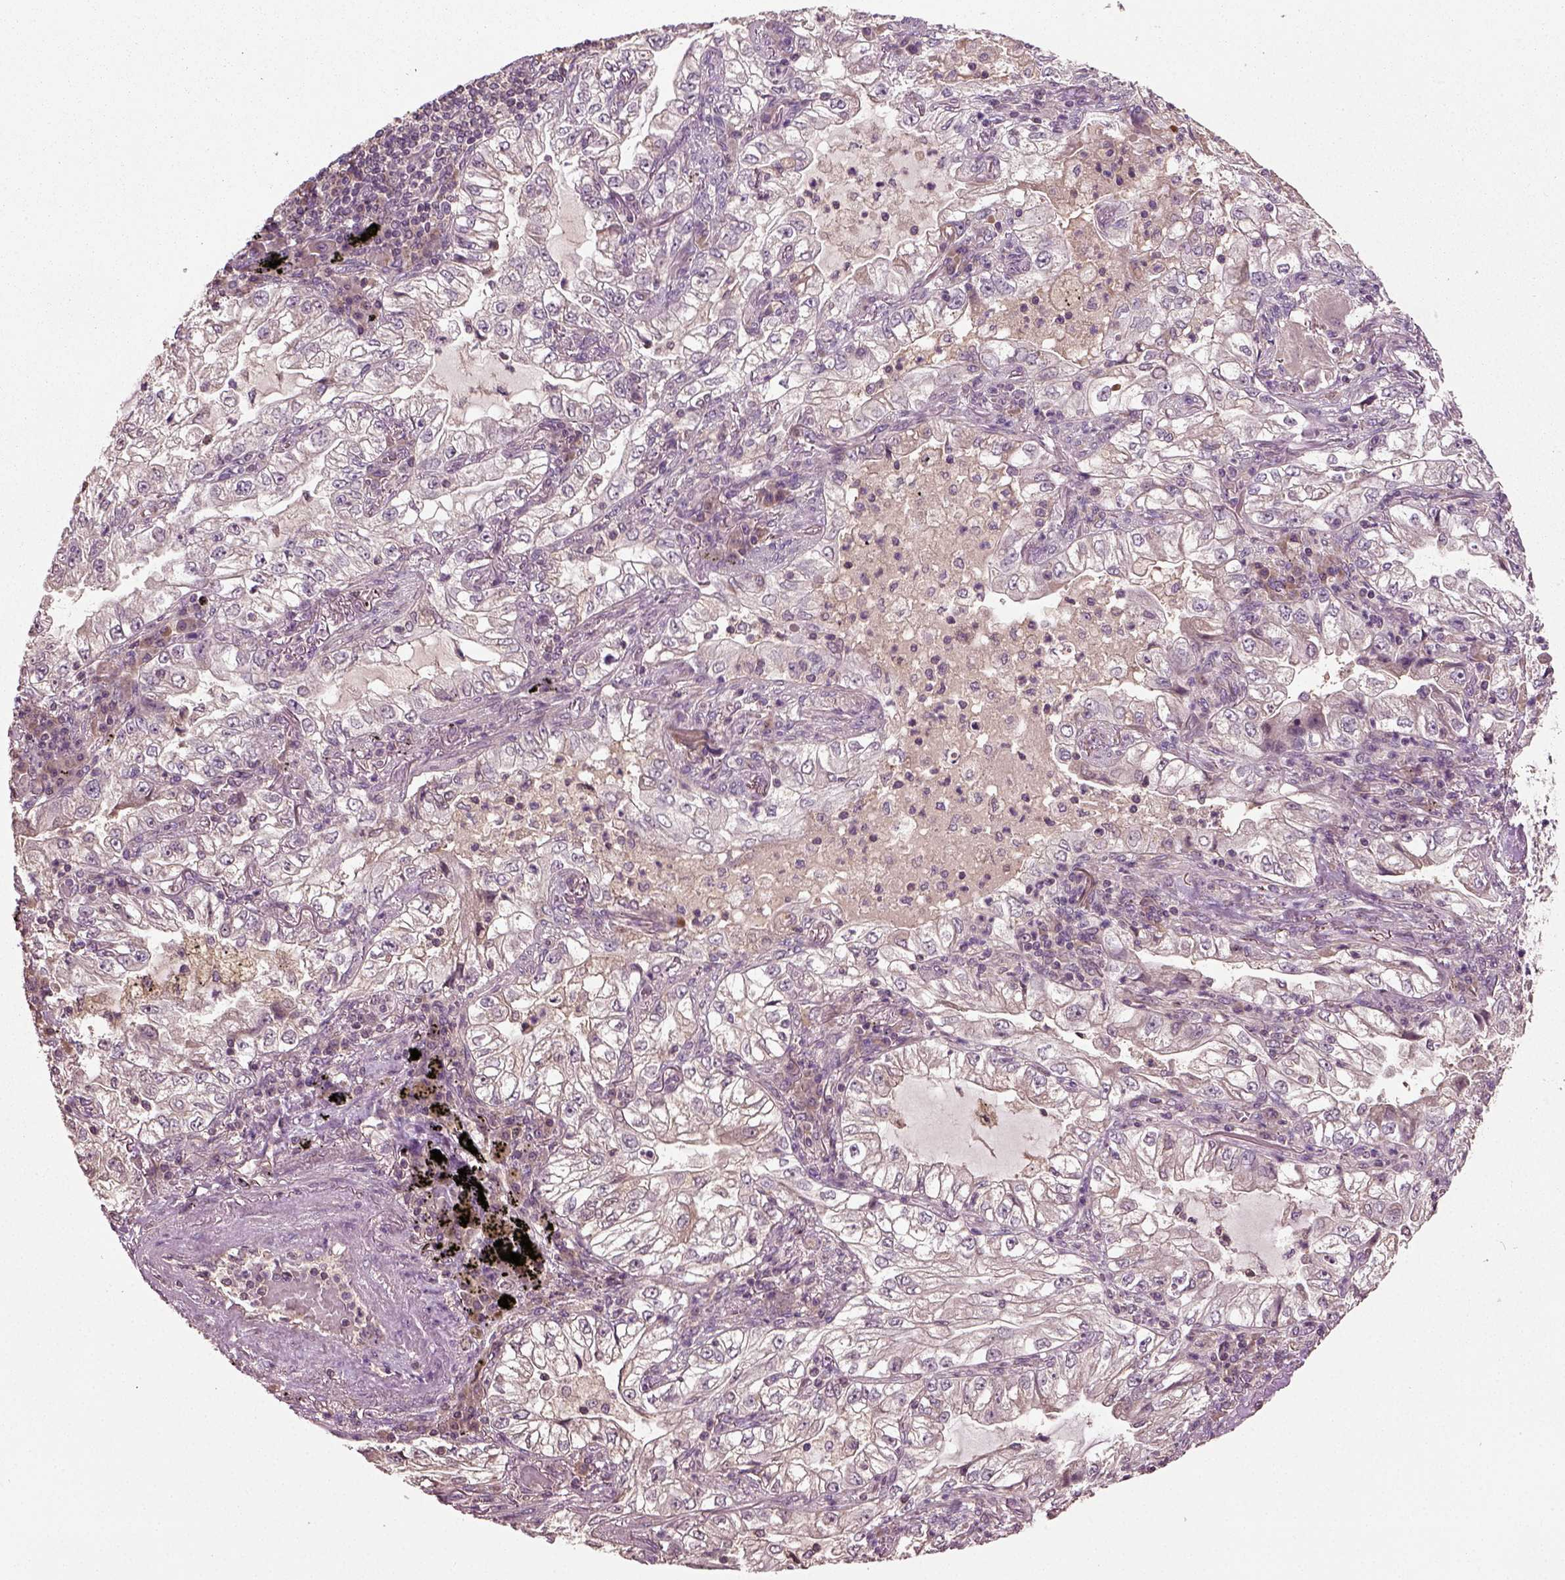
{"staining": {"intensity": "negative", "quantity": "none", "location": "none"}, "tissue": "lung cancer", "cell_type": "Tumor cells", "image_type": "cancer", "snomed": [{"axis": "morphology", "description": "Adenocarcinoma, NOS"}, {"axis": "topography", "description": "Lung"}], "caption": "Tumor cells show no significant staining in lung cancer. (Brightfield microscopy of DAB immunohistochemistry (IHC) at high magnification).", "gene": "ERV3-1", "patient": {"sex": "female", "age": 73}}